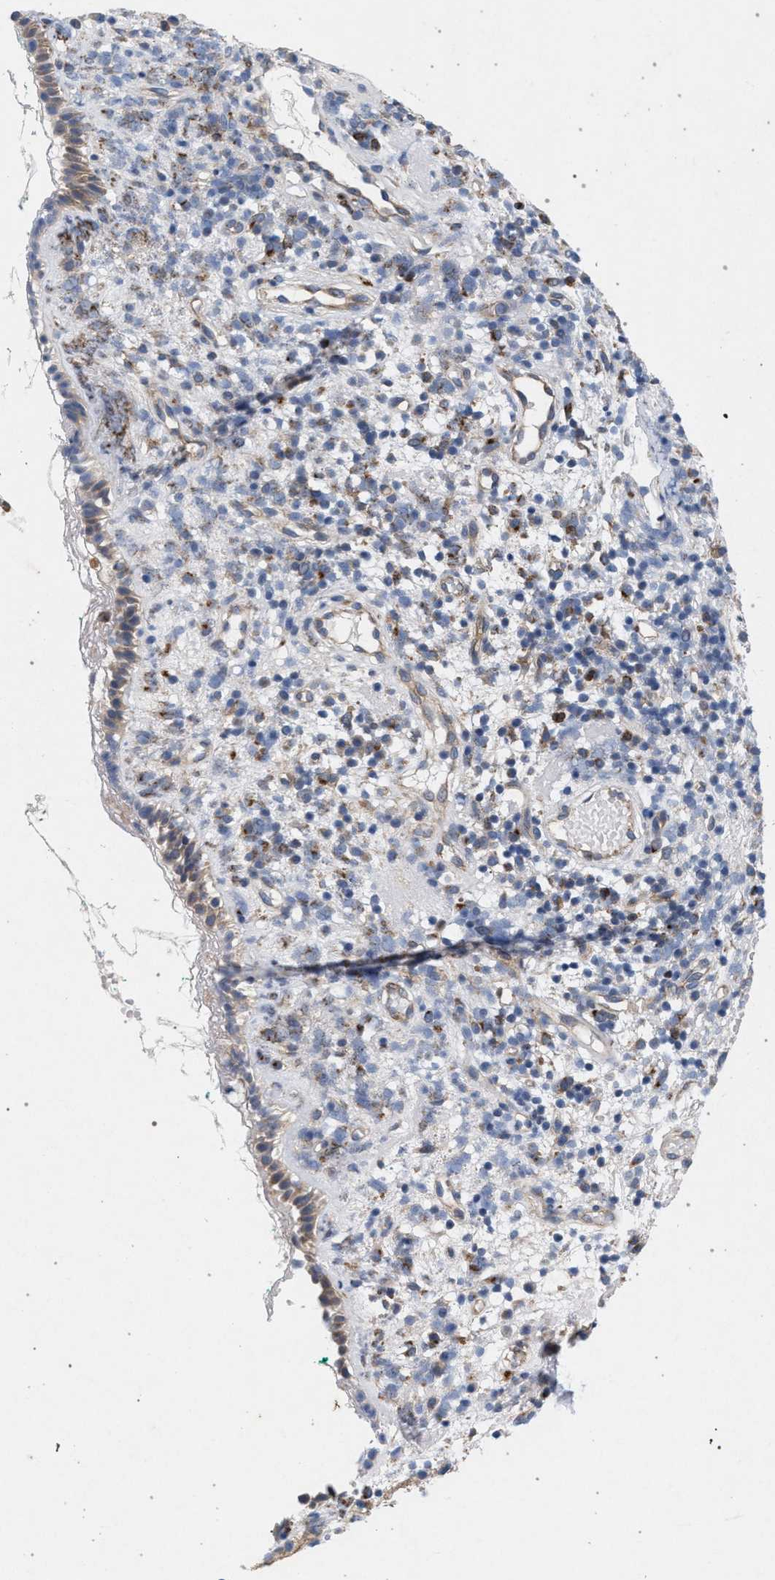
{"staining": {"intensity": "weak", "quantity": ">75%", "location": "cytoplasmic/membranous"}, "tissue": "nasopharynx", "cell_type": "Respiratory epithelial cells", "image_type": "normal", "snomed": [{"axis": "morphology", "description": "Normal tissue, NOS"}, {"axis": "morphology", "description": "Basal cell carcinoma"}, {"axis": "topography", "description": "Cartilage tissue"}, {"axis": "topography", "description": "Nasopharynx"}, {"axis": "topography", "description": "Oral tissue"}], "caption": "A high-resolution image shows immunohistochemistry staining of unremarkable nasopharynx, which demonstrates weak cytoplasmic/membranous positivity in about >75% of respiratory epithelial cells. (DAB (3,3'-diaminobenzidine) IHC with brightfield microscopy, high magnification).", "gene": "MAMDC2", "patient": {"sex": "female", "age": 77}}